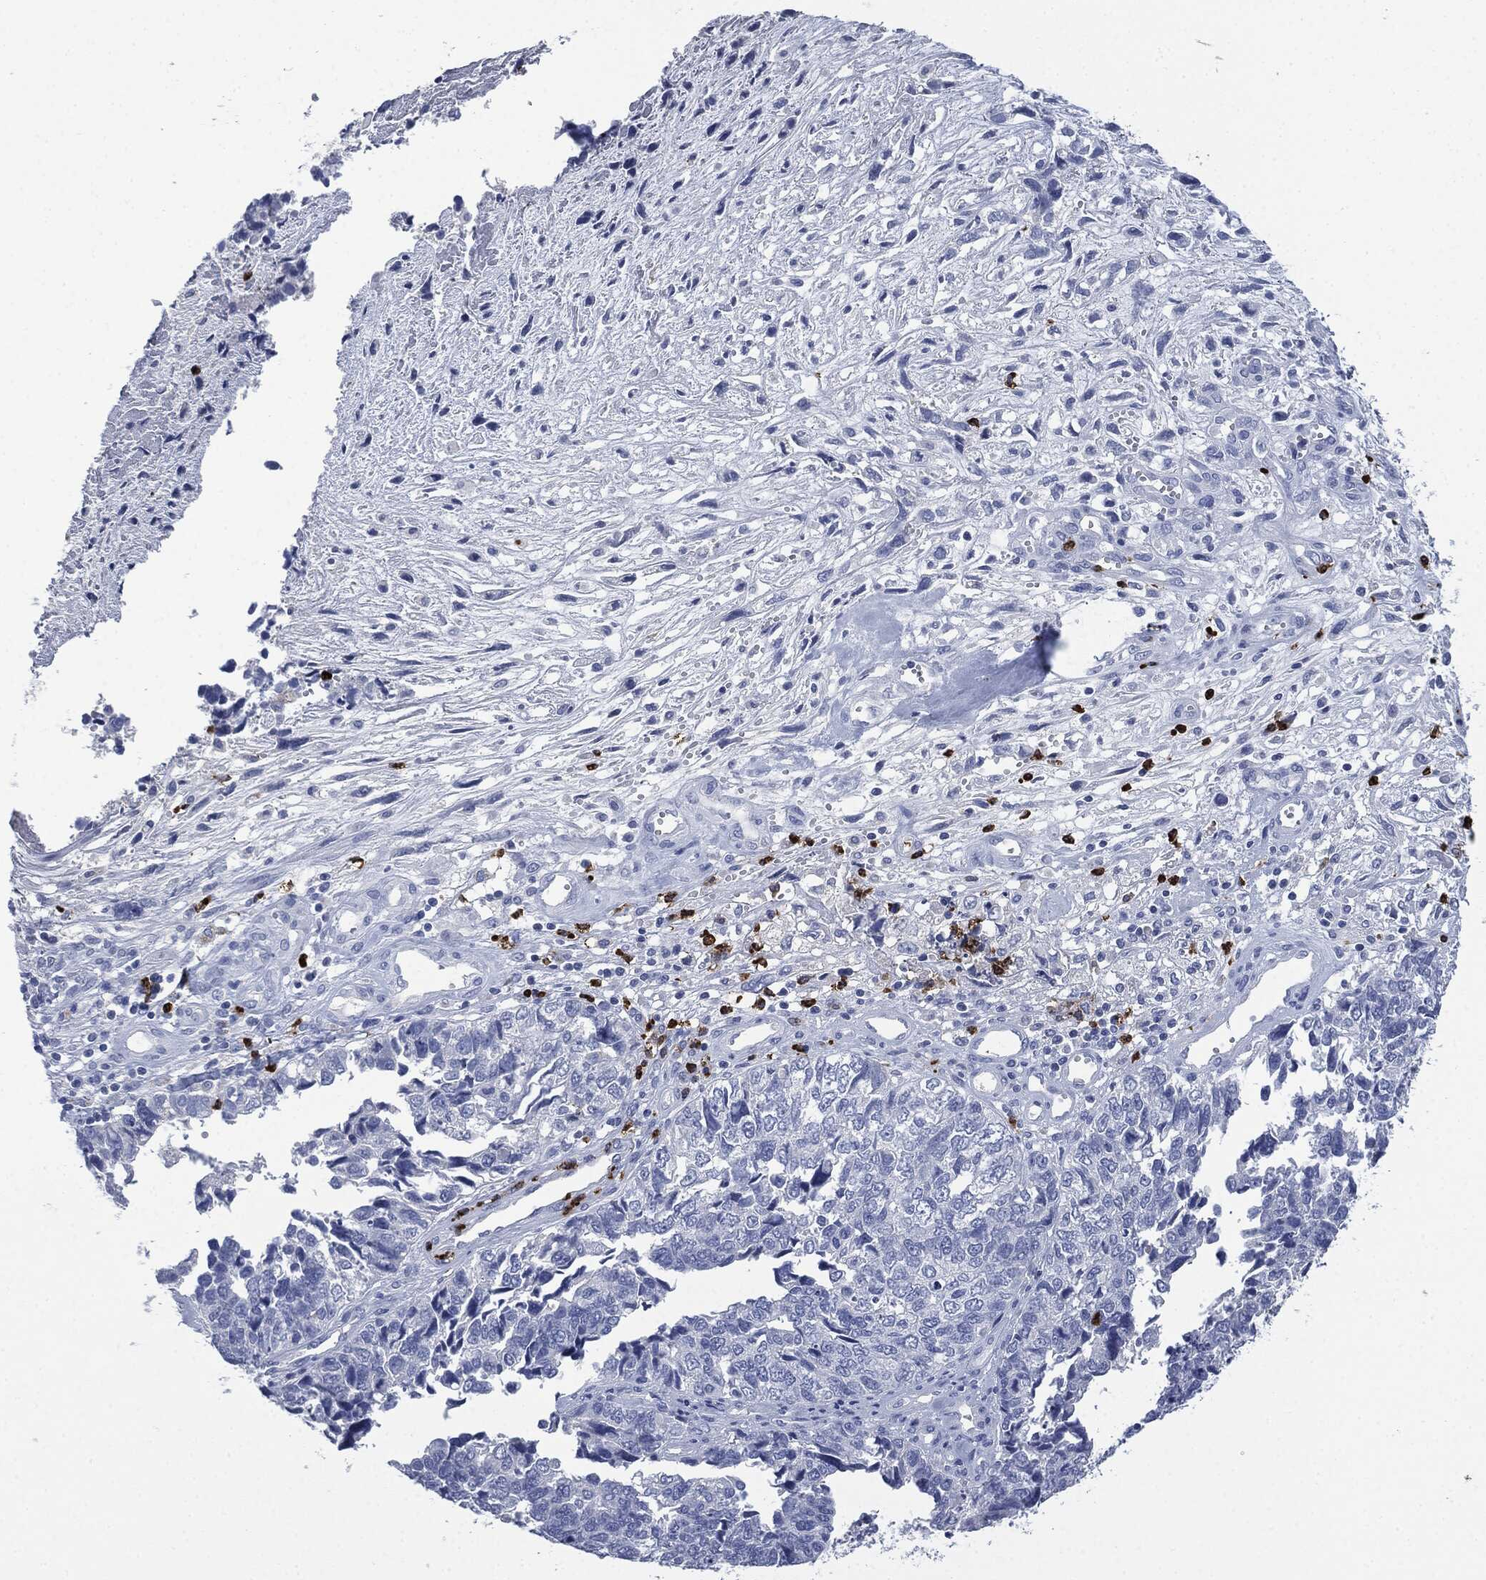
{"staining": {"intensity": "negative", "quantity": "none", "location": "none"}, "tissue": "cervical cancer", "cell_type": "Tumor cells", "image_type": "cancer", "snomed": [{"axis": "morphology", "description": "Squamous cell carcinoma, NOS"}, {"axis": "topography", "description": "Cervix"}], "caption": "Image shows no significant protein staining in tumor cells of cervical cancer.", "gene": "CEACAM8", "patient": {"sex": "female", "age": 63}}